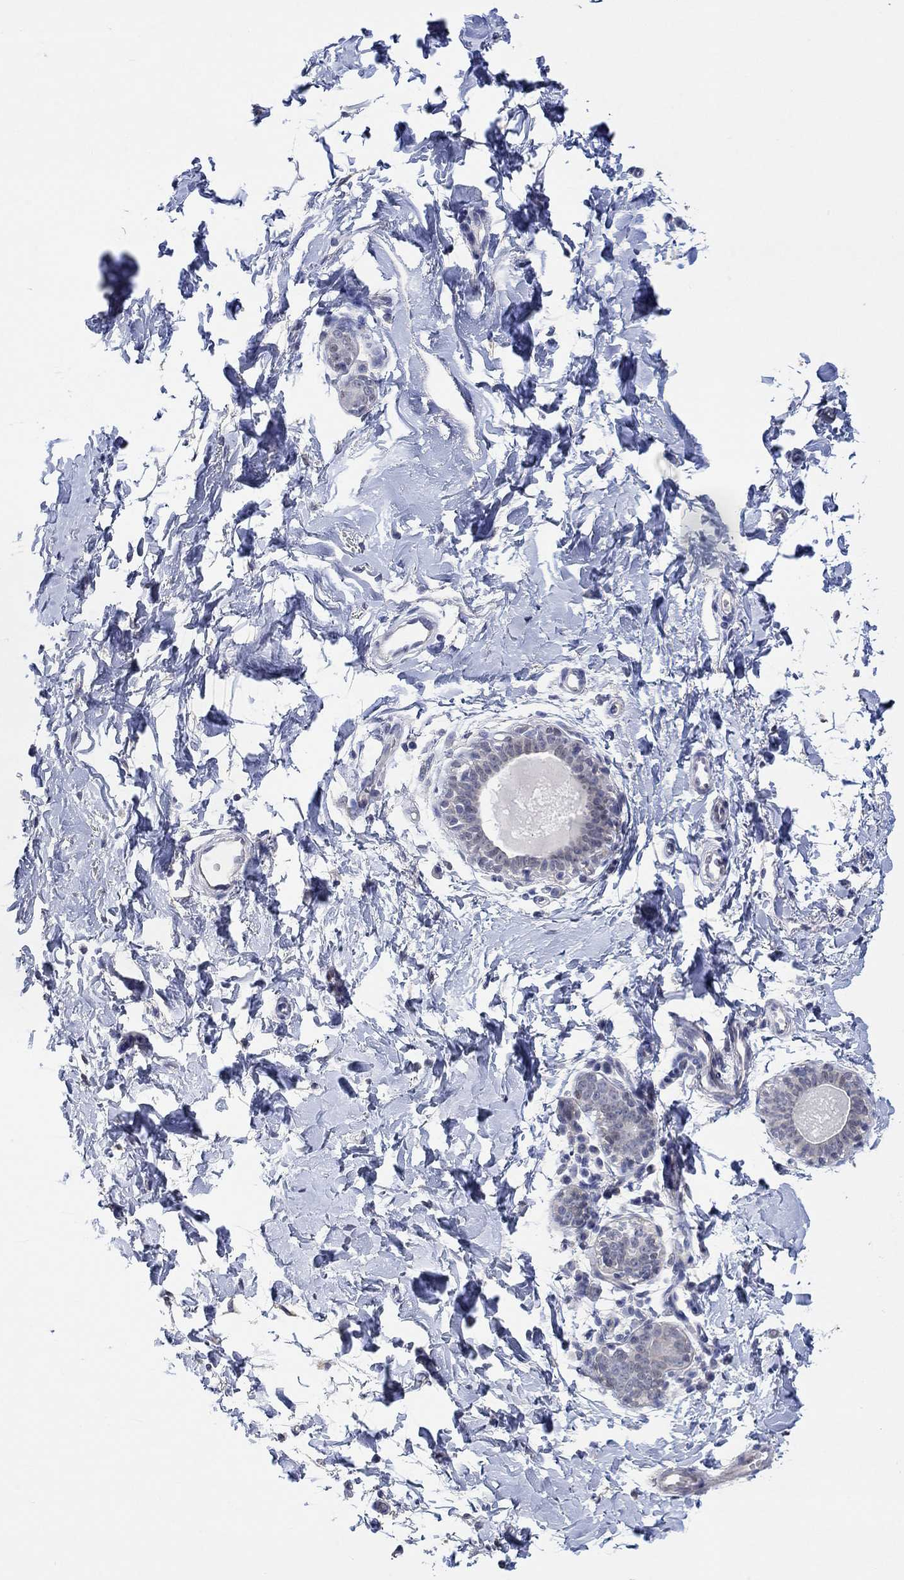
{"staining": {"intensity": "negative", "quantity": "none", "location": "none"}, "tissue": "breast", "cell_type": "Adipocytes", "image_type": "normal", "snomed": [{"axis": "morphology", "description": "Normal tissue, NOS"}, {"axis": "topography", "description": "Breast"}], "caption": "A high-resolution image shows IHC staining of normal breast, which demonstrates no significant expression in adipocytes. Nuclei are stained in blue.", "gene": "PNMA5", "patient": {"sex": "female", "age": 37}}